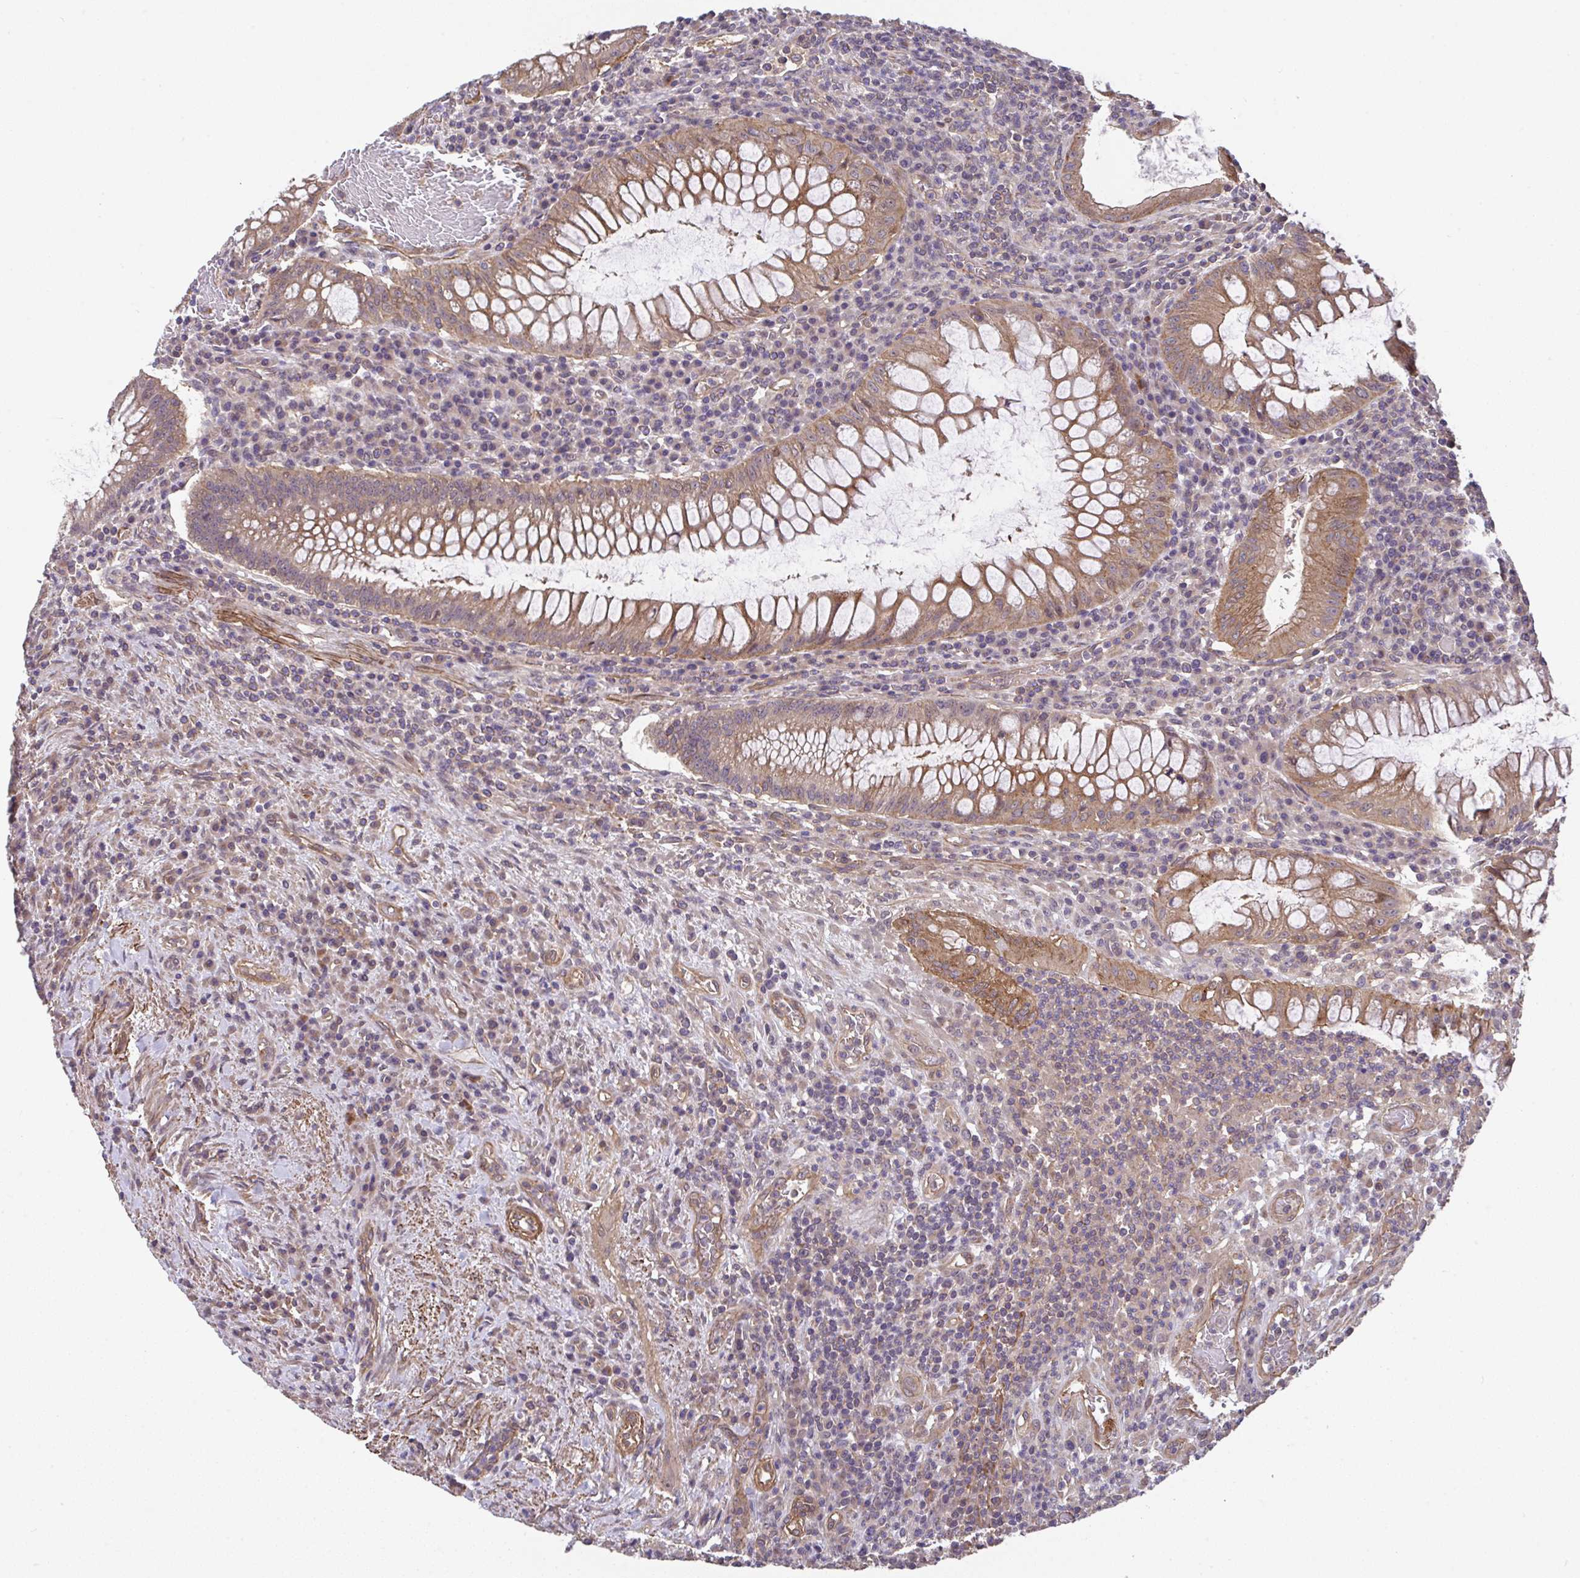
{"staining": {"intensity": "moderate", "quantity": ">75%", "location": "cytoplasmic/membranous"}, "tissue": "colorectal cancer", "cell_type": "Tumor cells", "image_type": "cancer", "snomed": [{"axis": "morphology", "description": "Adenocarcinoma, NOS"}, {"axis": "topography", "description": "Colon"}], "caption": "Moderate cytoplasmic/membranous staining is present in about >75% of tumor cells in colorectal adenocarcinoma. (DAB (3,3'-diaminobenzidine) IHC, brown staining for protein, blue staining for nuclei).", "gene": "ZNF696", "patient": {"sex": "male", "age": 67}}